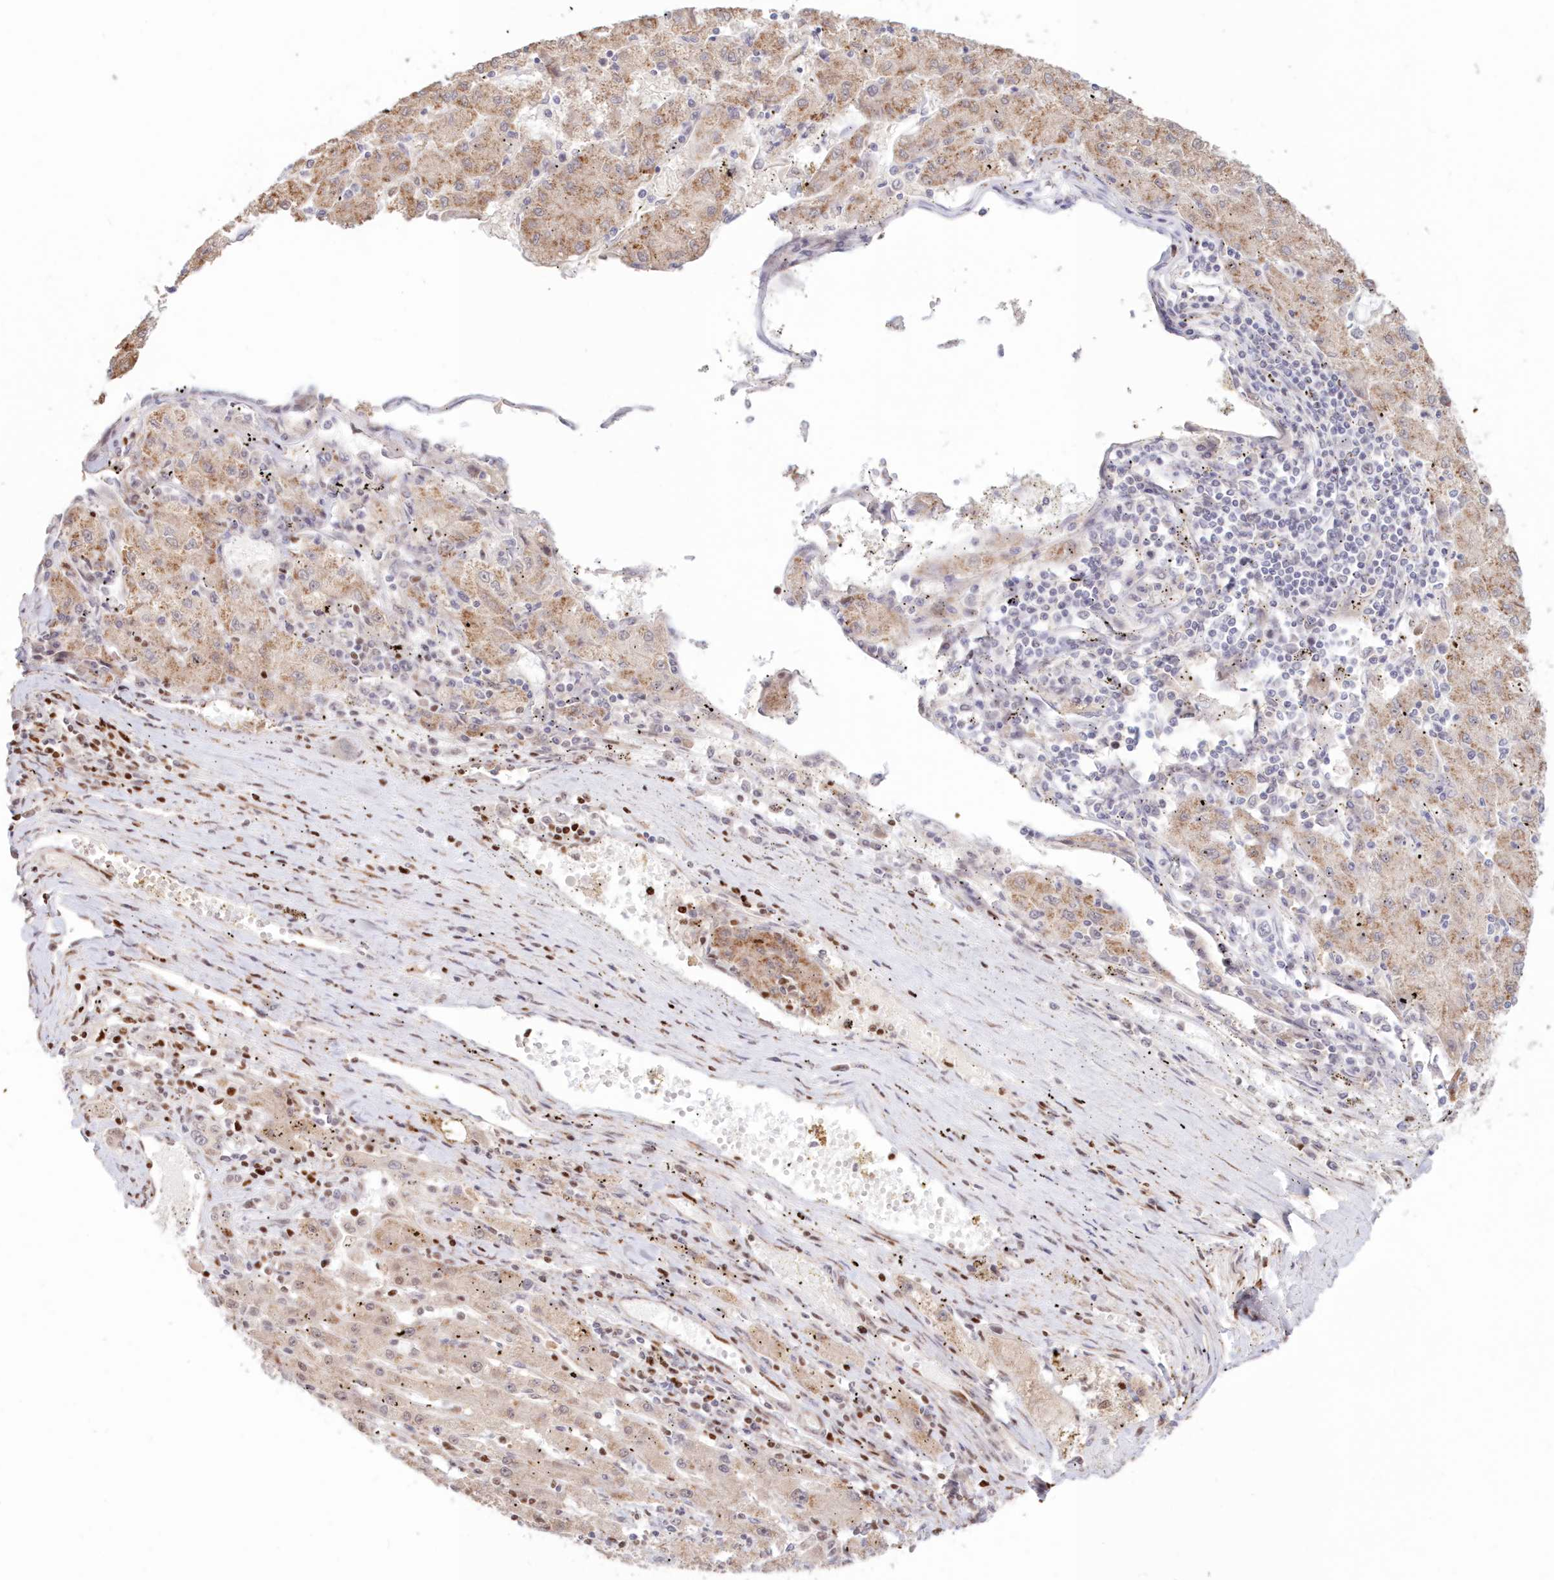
{"staining": {"intensity": "weak", "quantity": ">75%", "location": "cytoplasmic/membranous"}, "tissue": "liver cancer", "cell_type": "Tumor cells", "image_type": "cancer", "snomed": [{"axis": "morphology", "description": "Carcinoma, Hepatocellular, NOS"}, {"axis": "topography", "description": "Liver"}], "caption": "Liver cancer stained with a protein marker displays weak staining in tumor cells.", "gene": "POLR2B", "patient": {"sex": "male", "age": 72}}